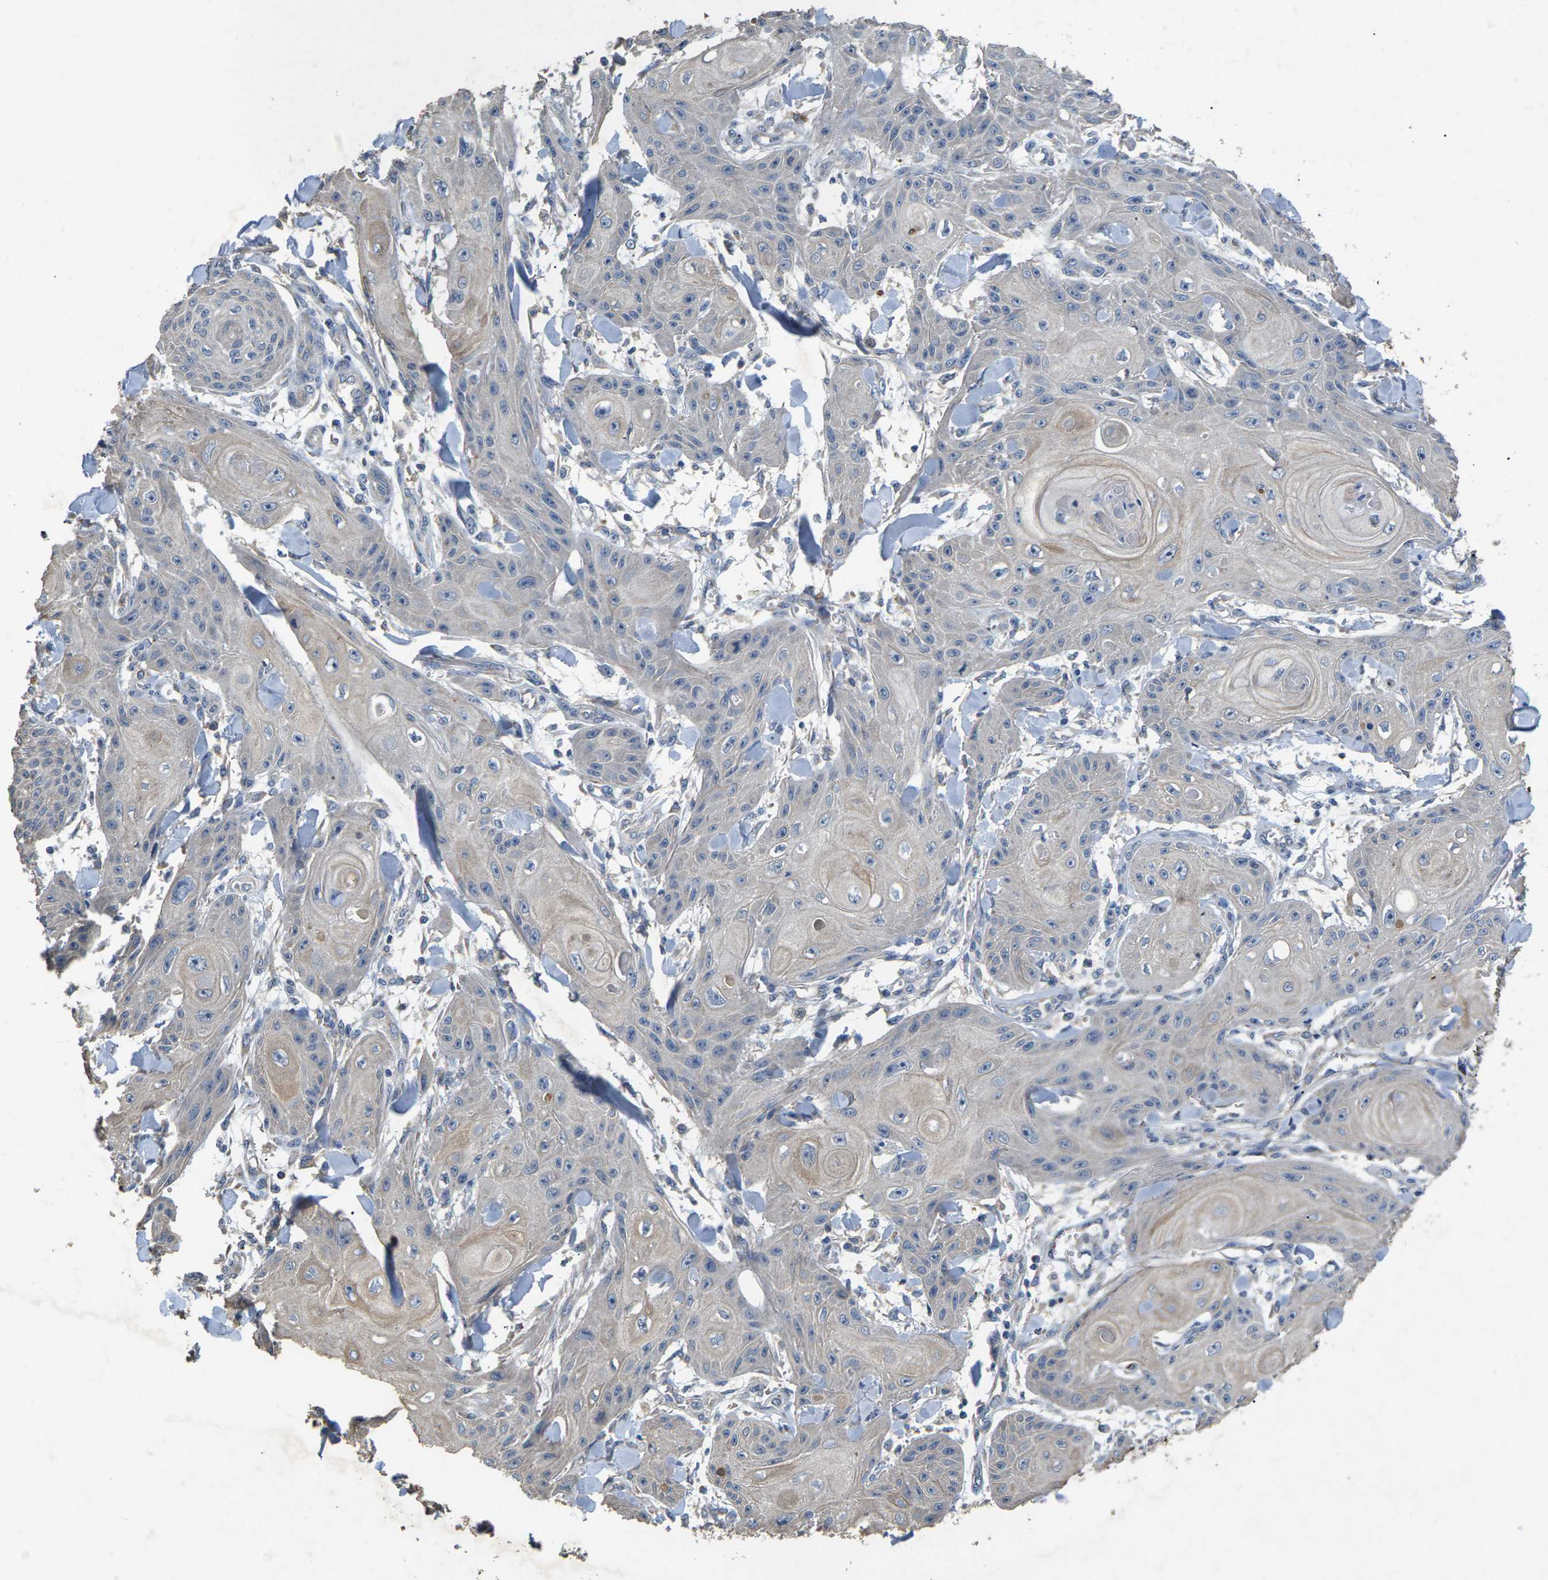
{"staining": {"intensity": "negative", "quantity": "none", "location": "none"}, "tissue": "skin cancer", "cell_type": "Tumor cells", "image_type": "cancer", "snomed": [{"axis": "morphology", "description": "Squamous cell carcinoma, NOS"}, {"axis": "topography", "description": "Skin"}], "caption": "IHC micrograph of neoplastic tissue: human skin cancer stained with DAB demonstrates no significant protein positivity in tumor cells.", "gene": "B4GAT1", "patient": {"sex": "male", "age": 74}}